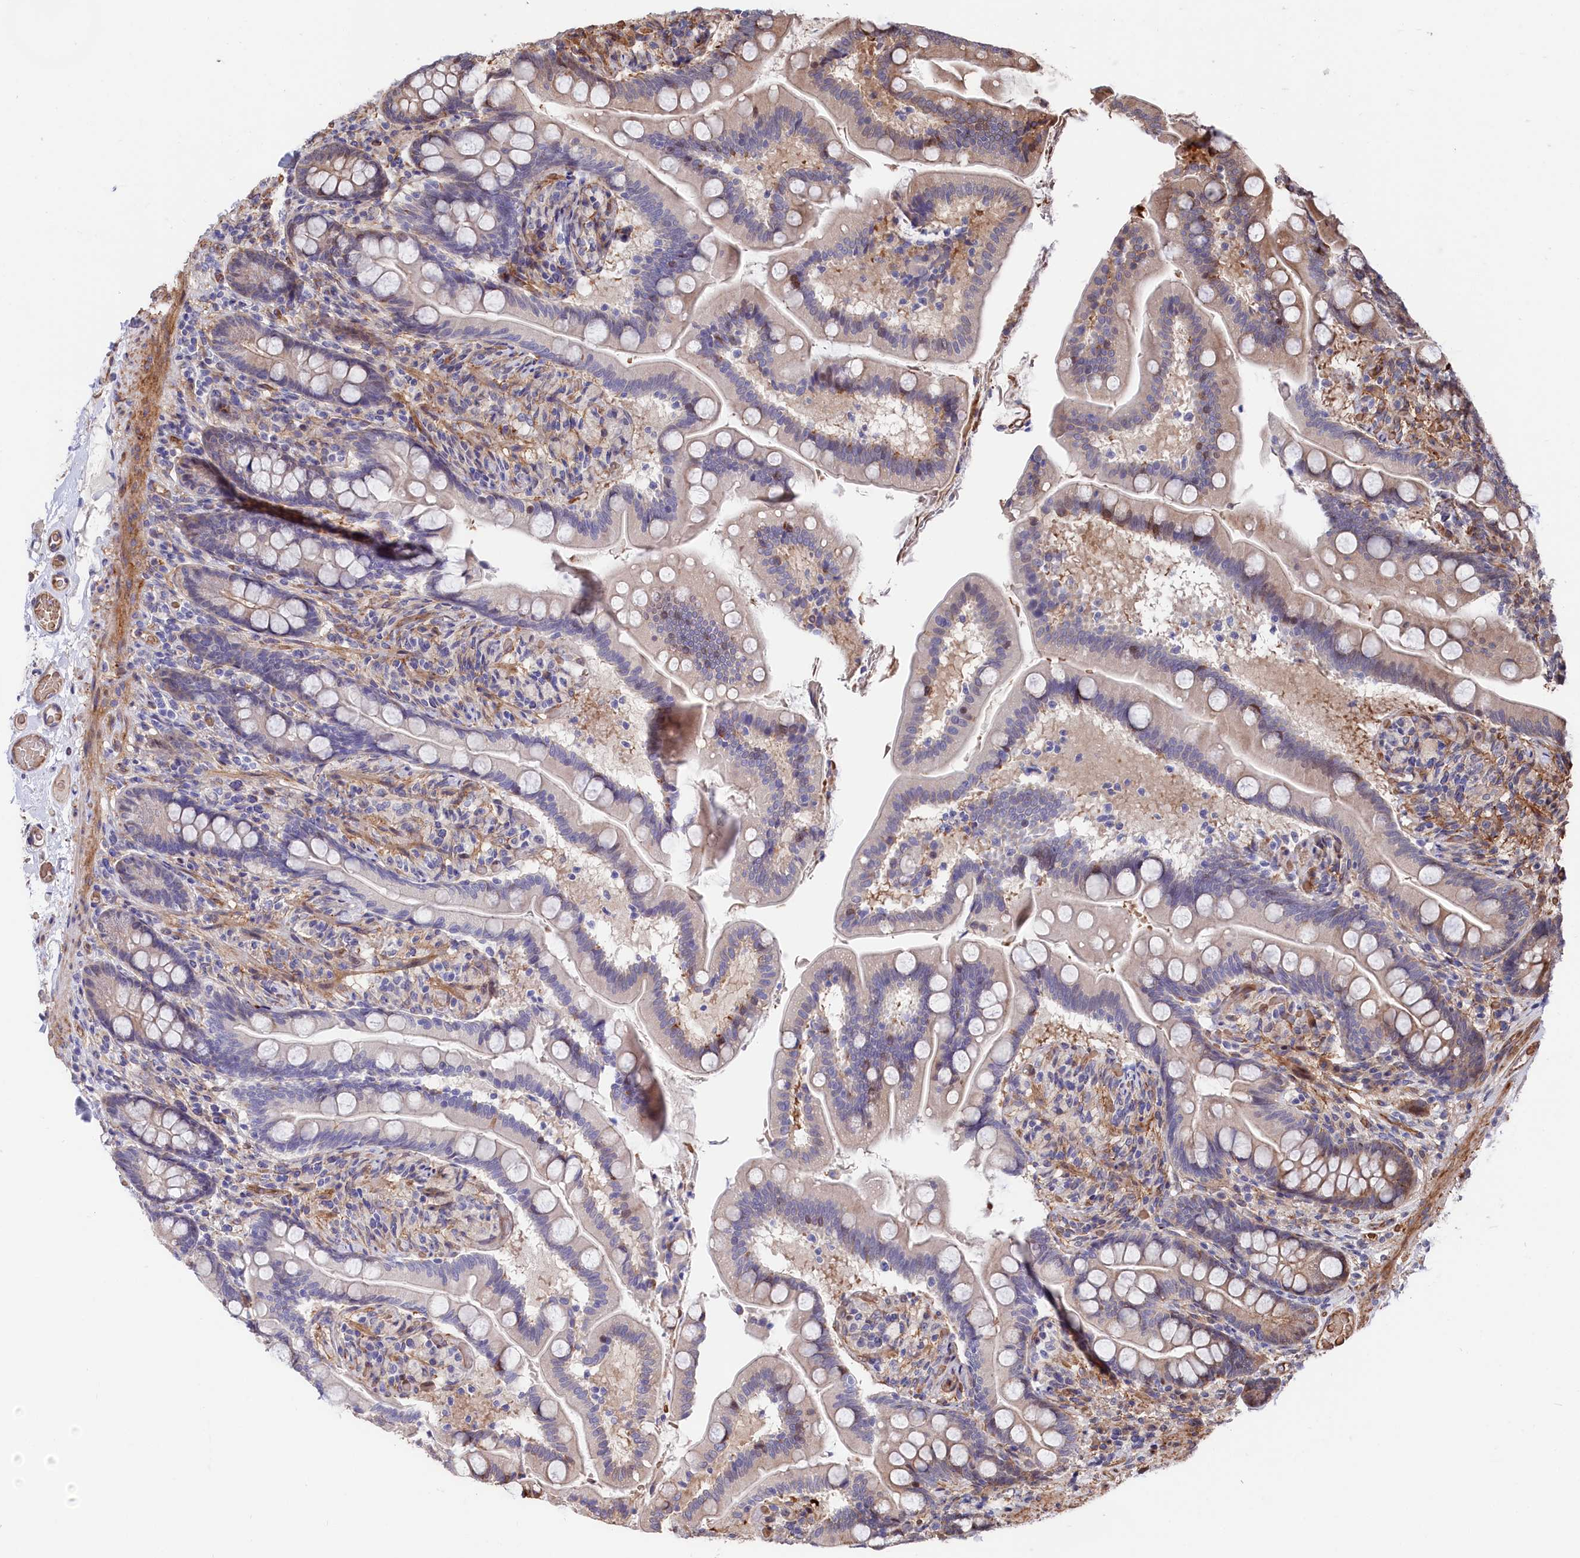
{"staining": {"intensity": "weak", "quantity": "25%-75%", "location": "cytoplasmic/membranous"}, "tissue": "small intestine", "cell_type": "Glandular cells", "image_type": "normal", "snomed": [{"axis": "morphology", "description": "Normal tissue, NOS"}, {"axis": "topography", "description": "Small intestine"}], "caption": "A low amount of weak cytoplasmic/membranous staining is appreciated in about 25%-75% of glandular cells in normal small intestine.", "gene": "TNKS1BP1", "patient": {"sex": "female", "age": 64}}